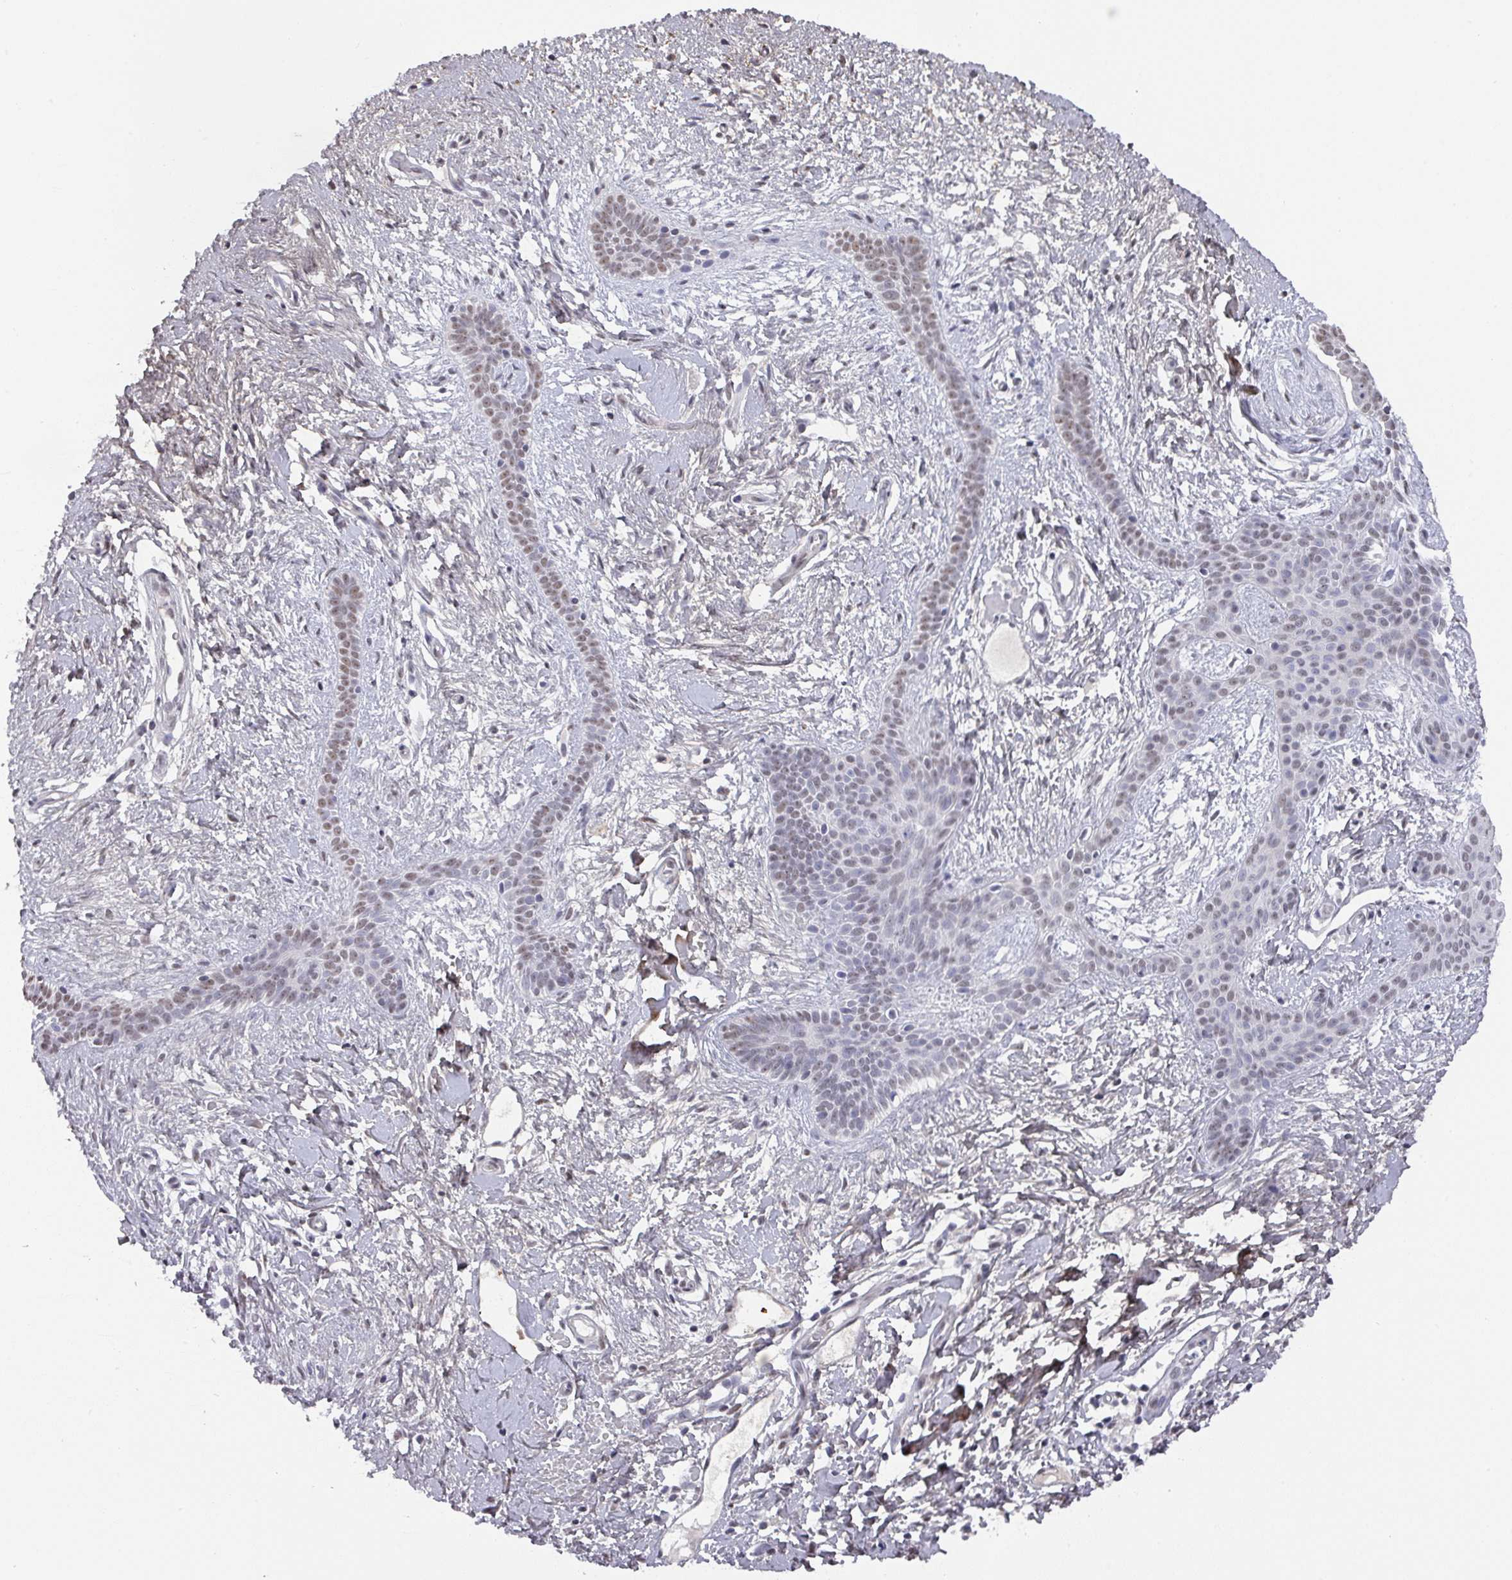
{"staining": {"intensity": "weak", "quantity": "25%-75%", "location": "nuclear"}, "tissue": "skin cancer", "cell_type": "Tumor cells", "image_type": "cancer", "snomed": [{"axis": "morphology", "description": "Basal cell carcinoma"}, {"axis": "topography", "description": "Skin"}], "caption": "Human skin cancer stained for a protein (brown) reveals weak nuclear positive staining in about 25%-75% of tumor cells.", "gene": "ZNF654", "patient": {"sex": "male", "age": 78}}